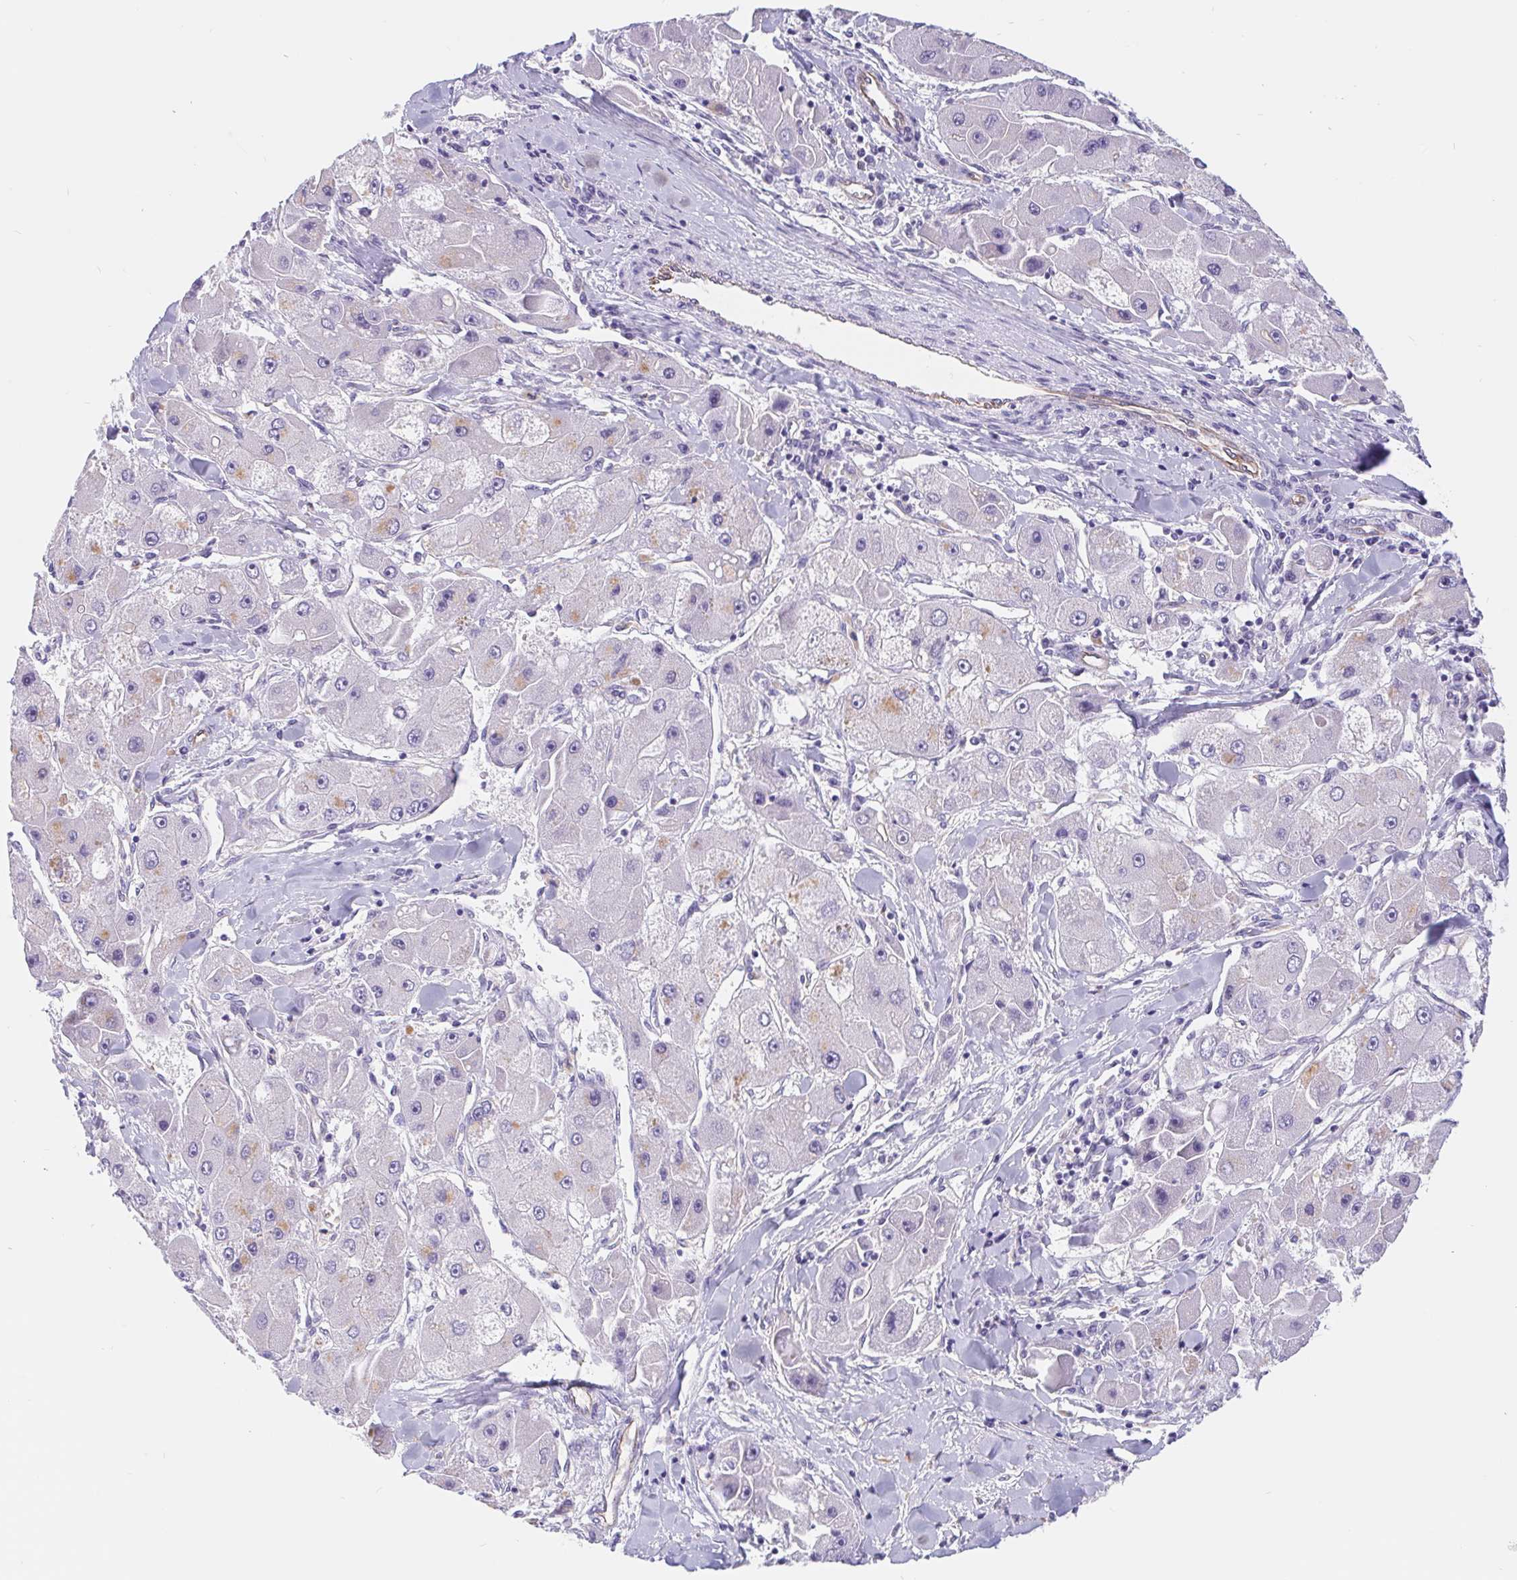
{"staining": {"intensity": "negative", "quantity": "none", "location": "none"}, "tissue": "liver cancer", "cell_type": "Tumor cells", "image_type": "cancer", "snomed": [{"axis": "morphology", "description": "Carcinoma, Hepatocellular, NOS"}, {"axis": "topography", "description": "Liver"}], "caption": "The image reveals no significant positivity in tumor cells of liver hepatocellular carcinoma.", "gene": "LIMCH1", "patient": {"sex": "male", "age": 24}}